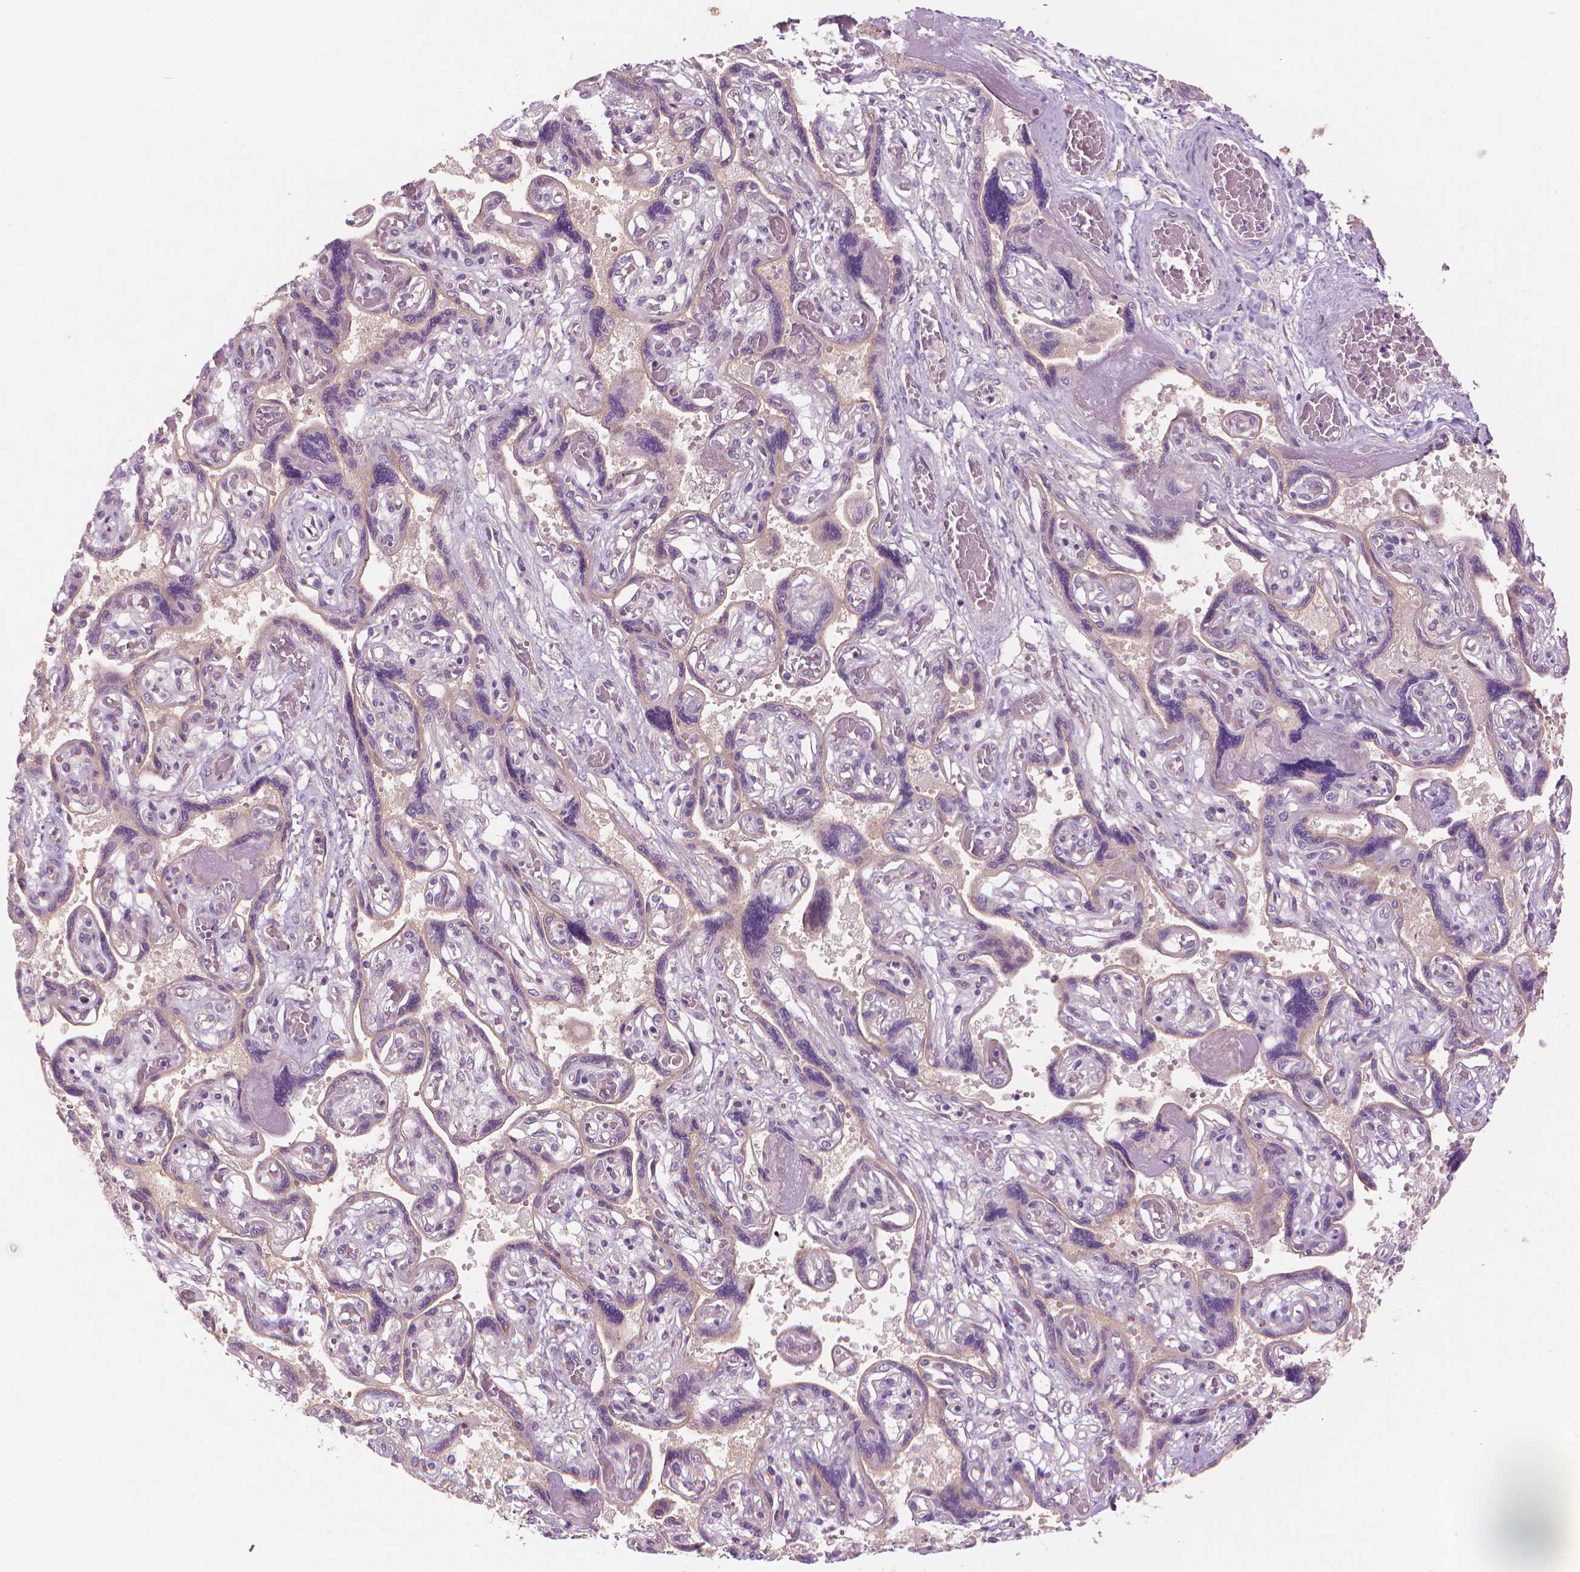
{"staining": {"intensity": "negative", "quantity": "none", "location": "none"}, "tissue": "placenta", "cell_type": "Decidual cells", "image_type": "normal", "snomed": [{"axis": "morphology", "description": "Normal tissue, NOS"}, {"axis": "topography", "description": "Placenta"}], "caption": "Immunohistochemistry (IHC) photomicrograph of normal placenta: placenta stained with DAB demonstrates no significant protein expression in decidual cells. (Stains: DAB IHC with hematoxylin counter stain, Microscopy: brightfield microscopy at high magnification).", "gene": "RIIAD1", "patient": {"sex": "female", "age": 32}}